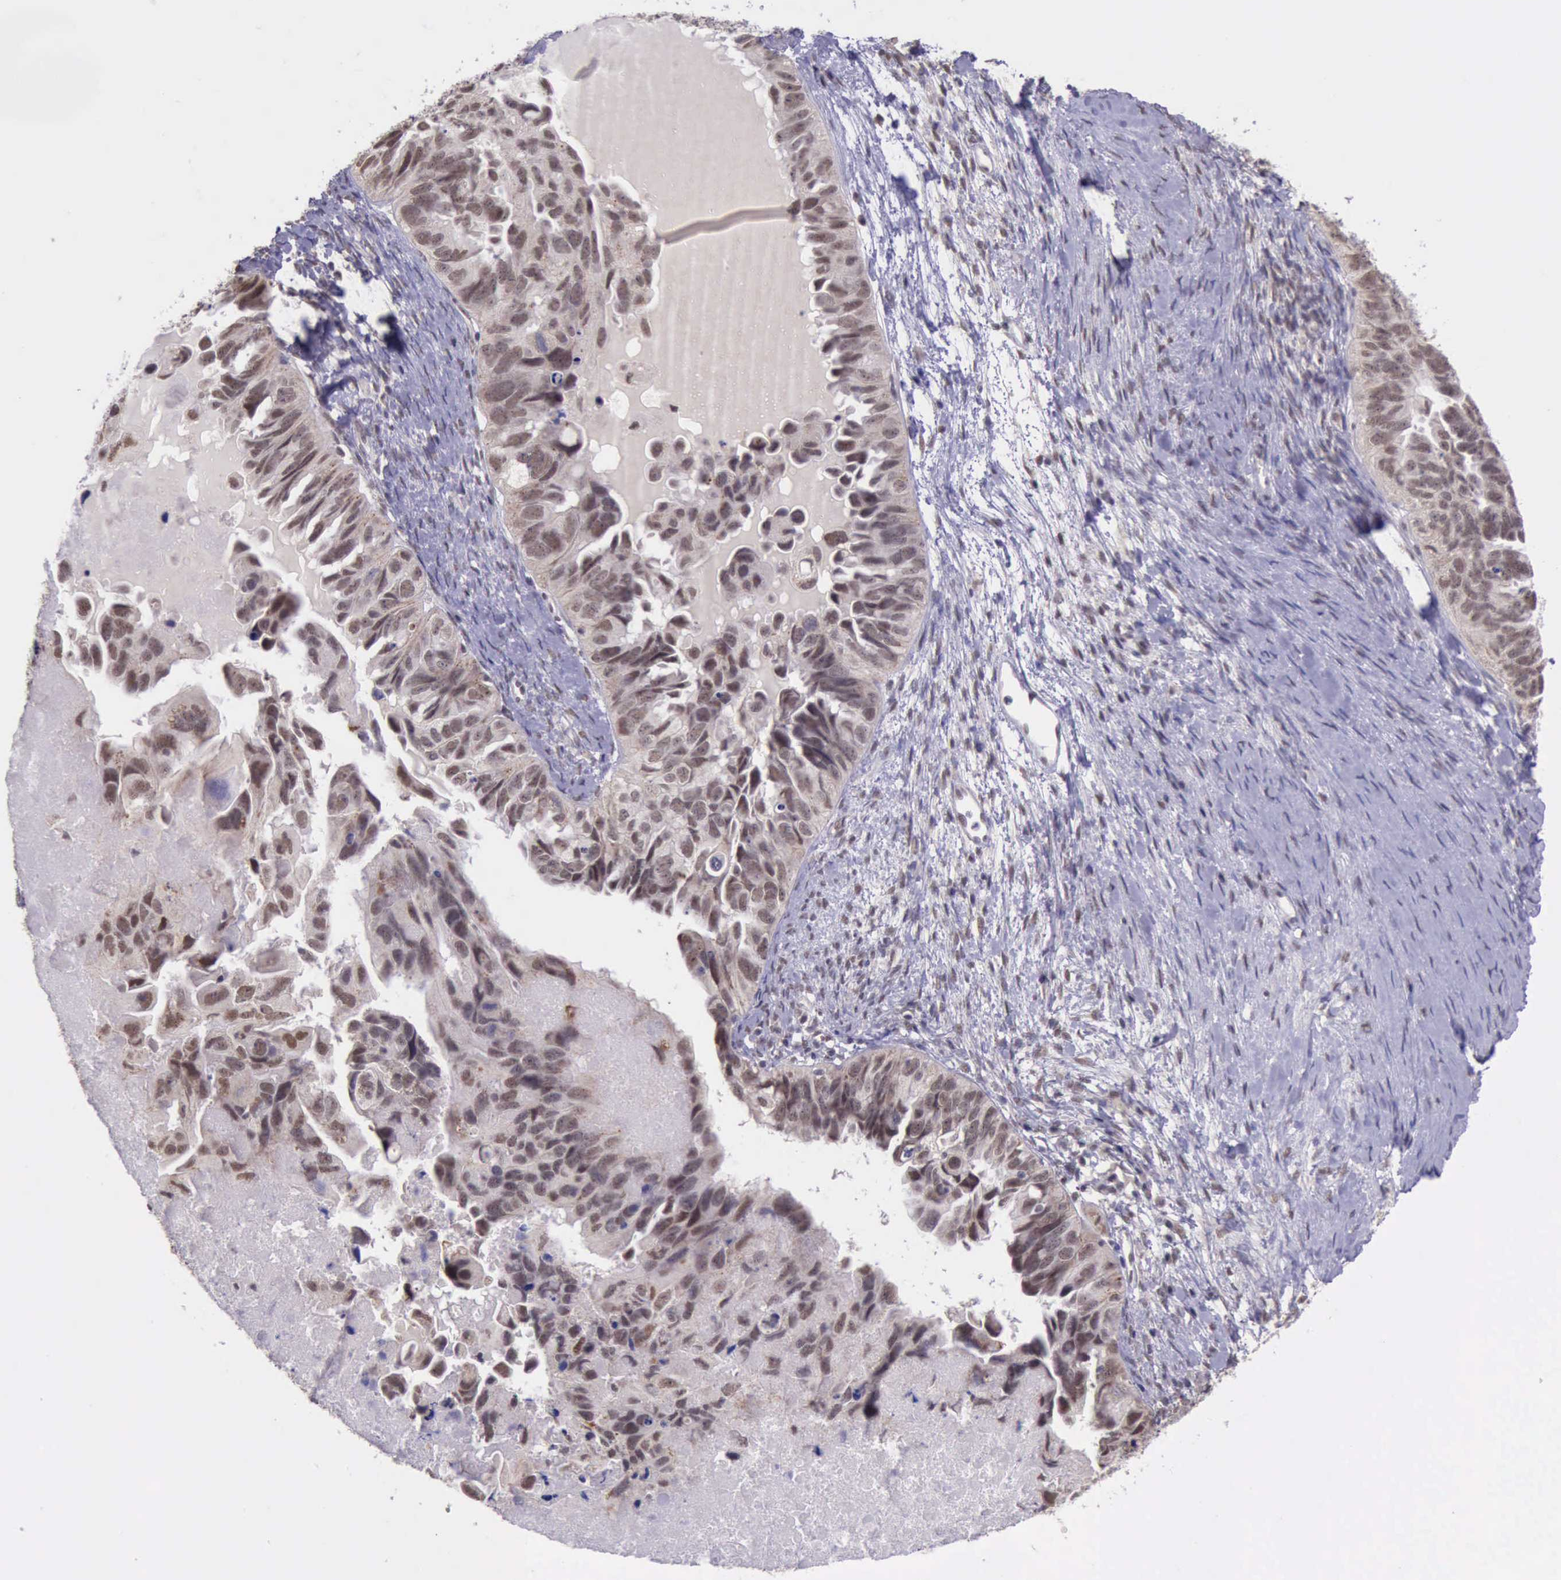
{"staining": {"intensity": "moderate", "quantity": ">75%", "location": "nuclear"}, "tissue": "ovarian cancer", "cell_type": "Tumor cells", "image_type": "cancer", "snomed": [{"axis": "morphology", "description": "Cystadenocarcinoma, serous, NOS"}, {"axis": "topography", "description": "Ovary"}], "caption": "A brown stain highlights moderate nuclear staining of a protein in human ovarian serous cystadenocarcinoma tumor cells.", "gene": "PRPF39", "patient": {"sex": "female", "age": 82}}